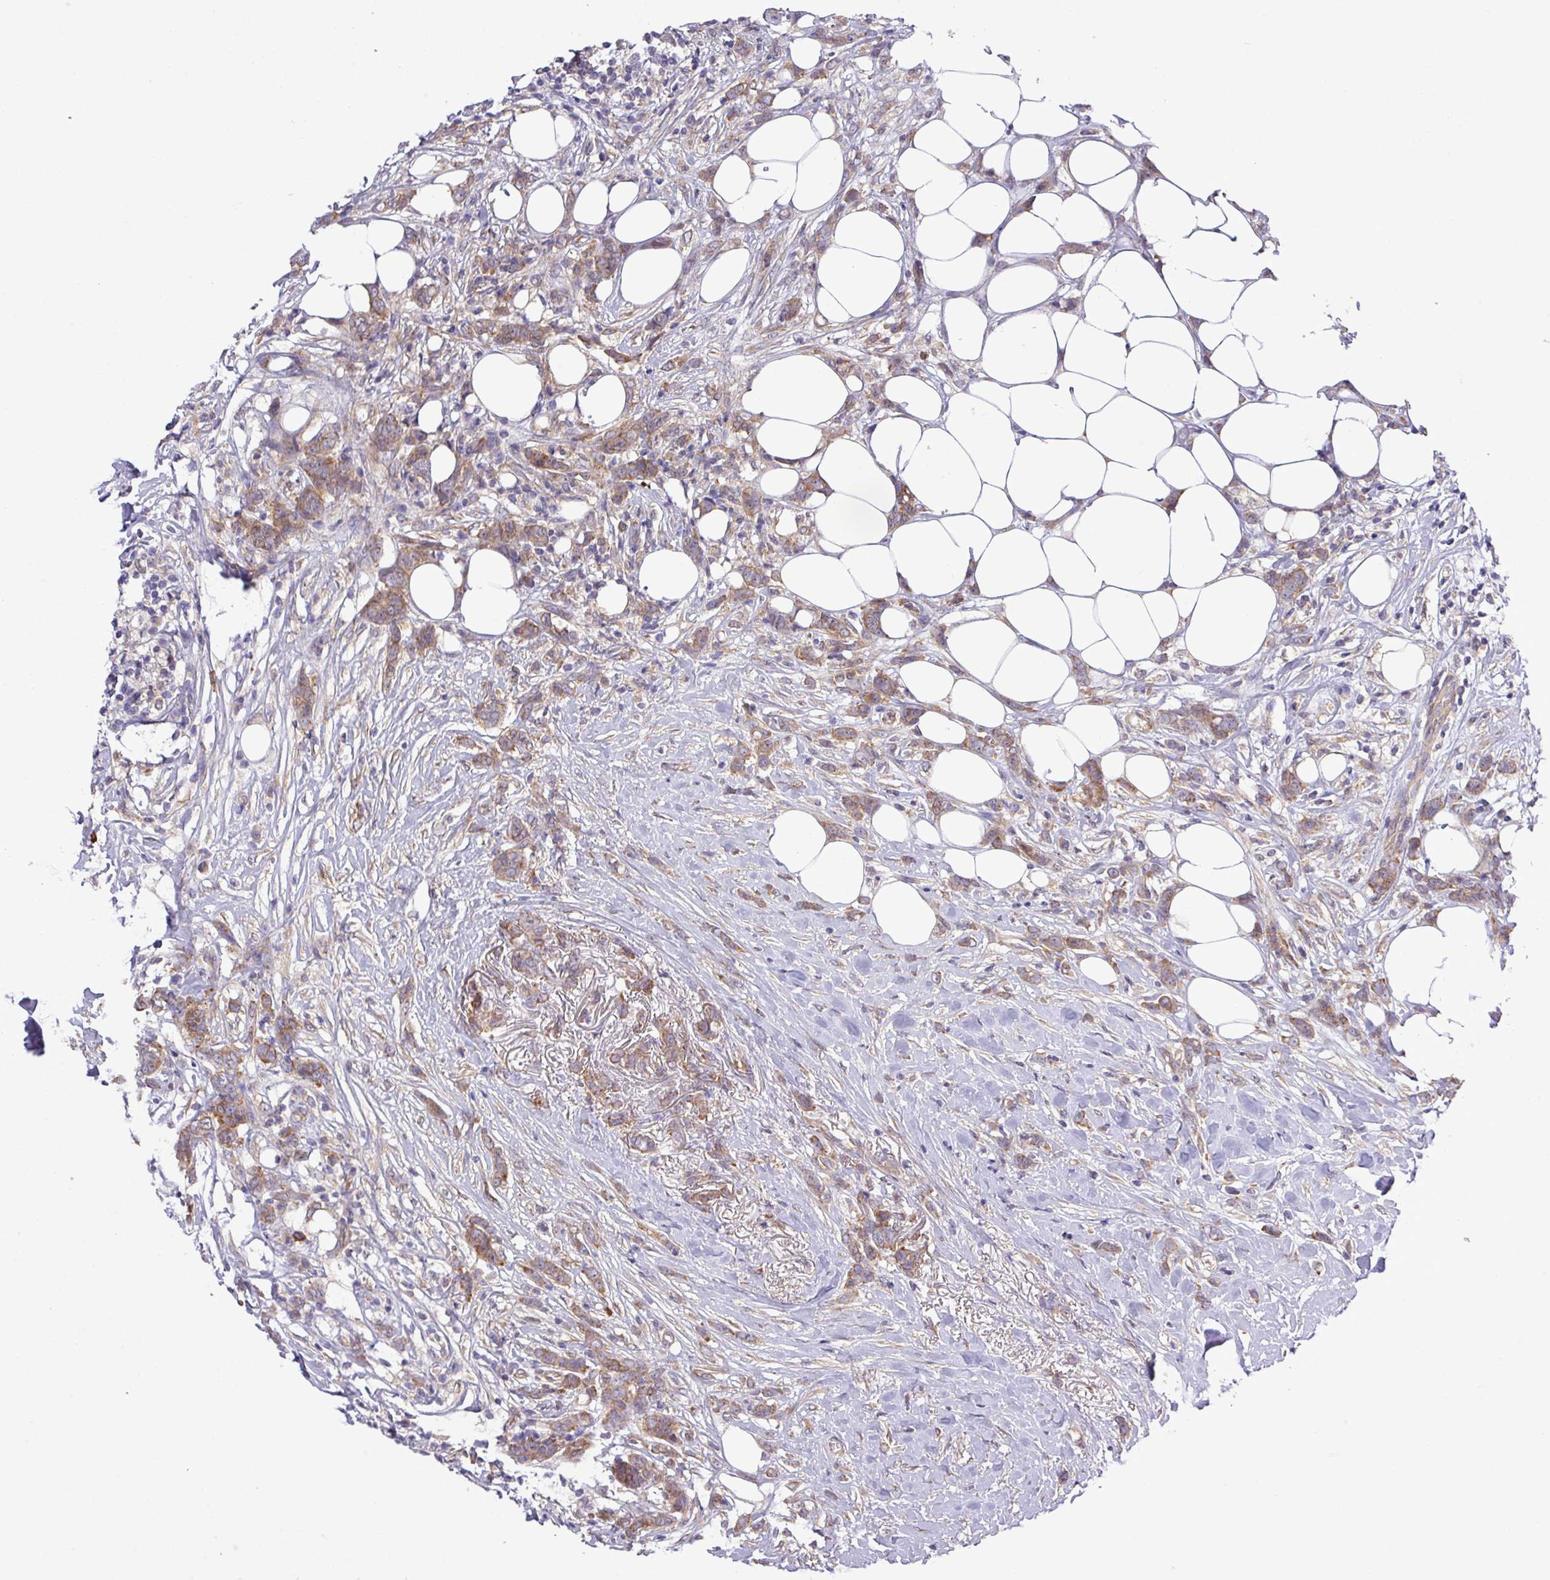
{"staining": {"intensity": "moderate", "quantity": ">75%", "location": "cytoplasmic/membranous"}, "tissue": "breast cancer", "cell_type": "Tumor cells", "image_type": "cancer", "snomed": [{"axis": "morphology", "description": "Duct carcinoma"}, {"axis": "topography", "description": "Breast"}], "caption": "This micrograph demonstrates immunohistochemistry staining of human breast cancer, with medium moderate cytoplasmic/membranous positivity in approximately >75% of tumor cells.", "gene": "FAM222B", "patient": {"sex": "female", "age": 80}}